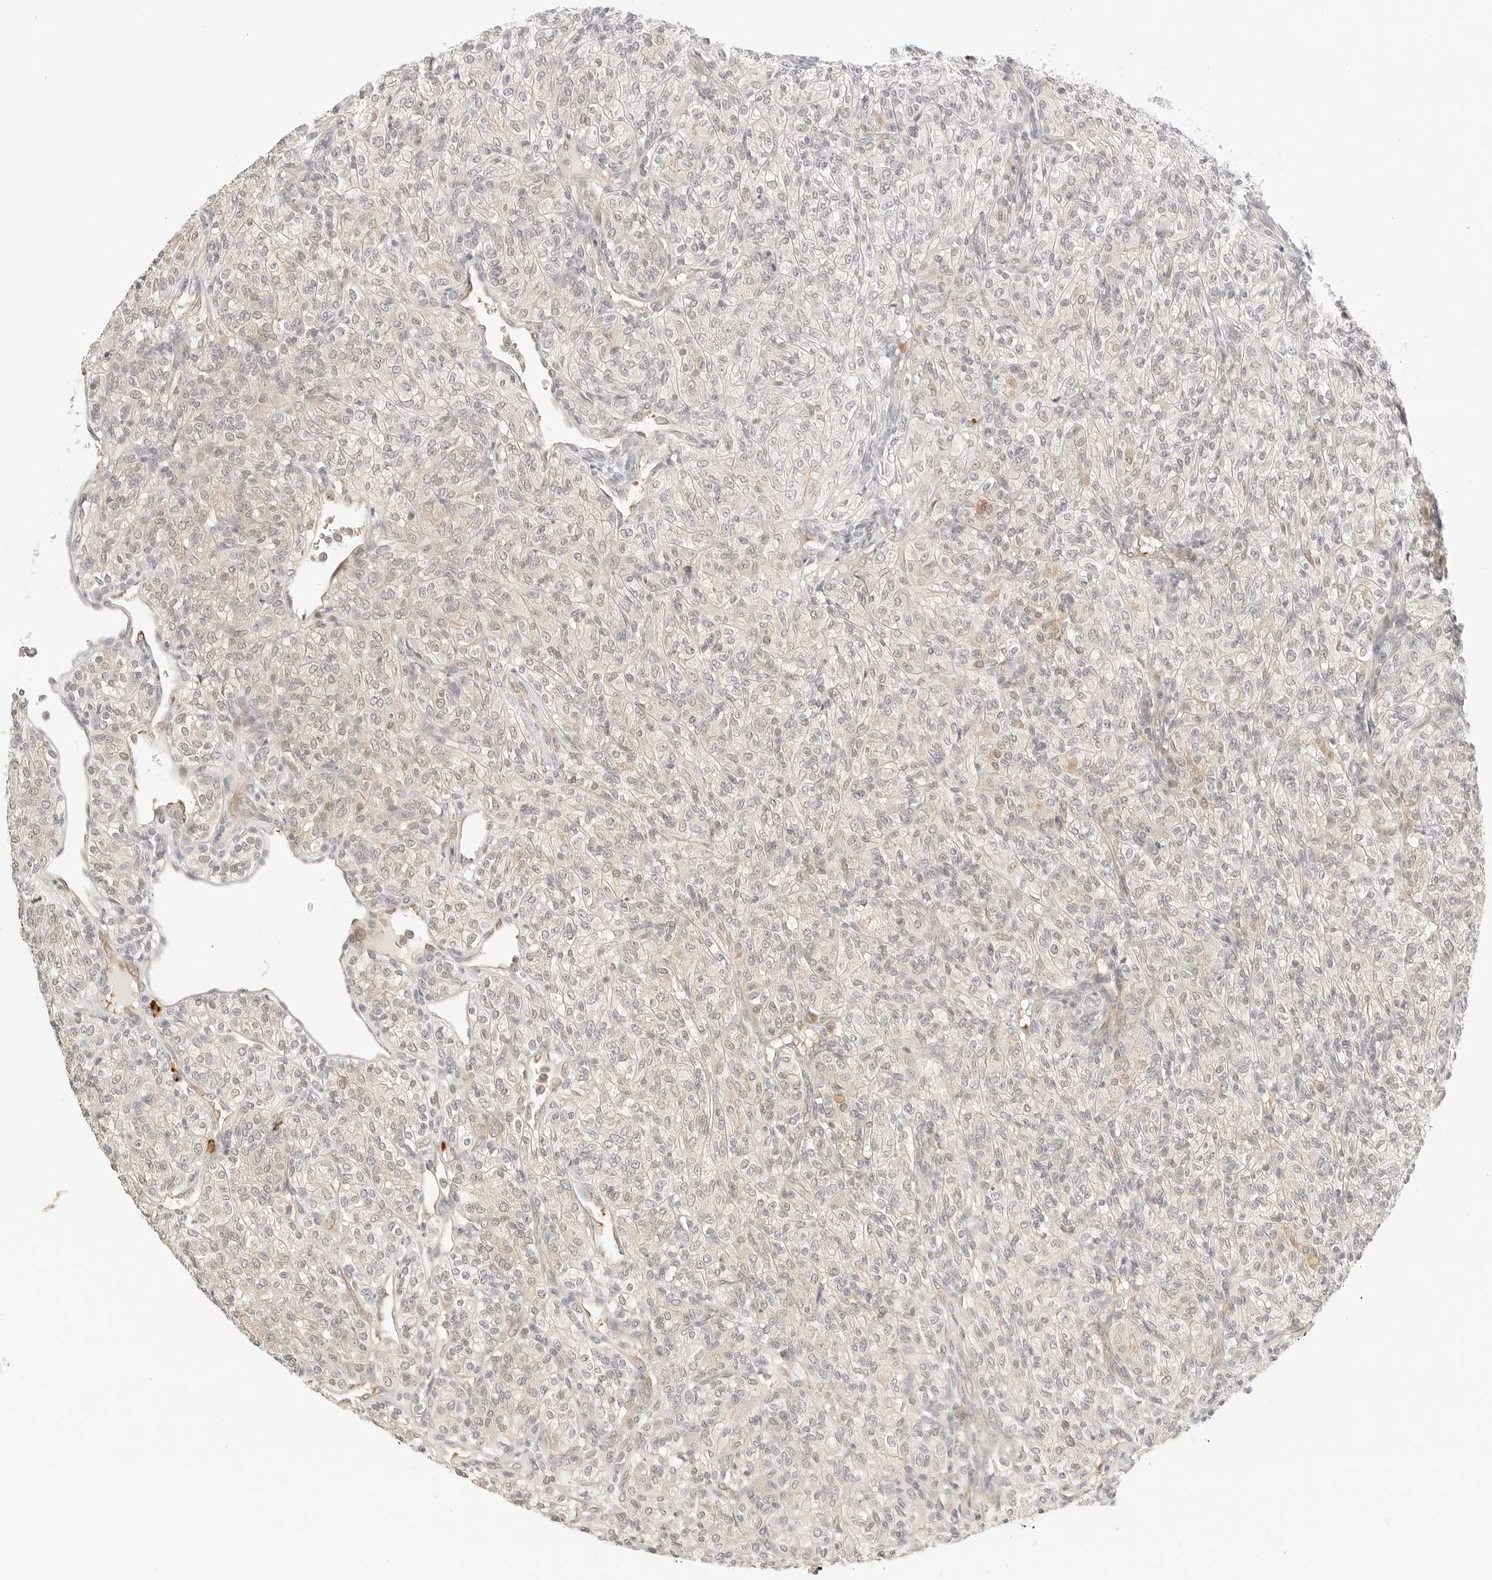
{"staining": {"intensity": "weak", "quantity": "25%-75%", "location": "nuclear"}, "tissue": "renal cancer", "cell_type": "Tumor cells", "image_type": "cancer", "snomed": [{"axis": "morphology", "description": "Adenocarcinoma, NOS"}, {"axis": "topography", "description": "Kidney"}], "caption": "Weak nuclear positivity for a protein is seen in about 25%-75% of tumor cells of renal adenocarcinoma using IHC.", "gene": "TEKT2", "patient": {"sex": "male", "age": 77}}